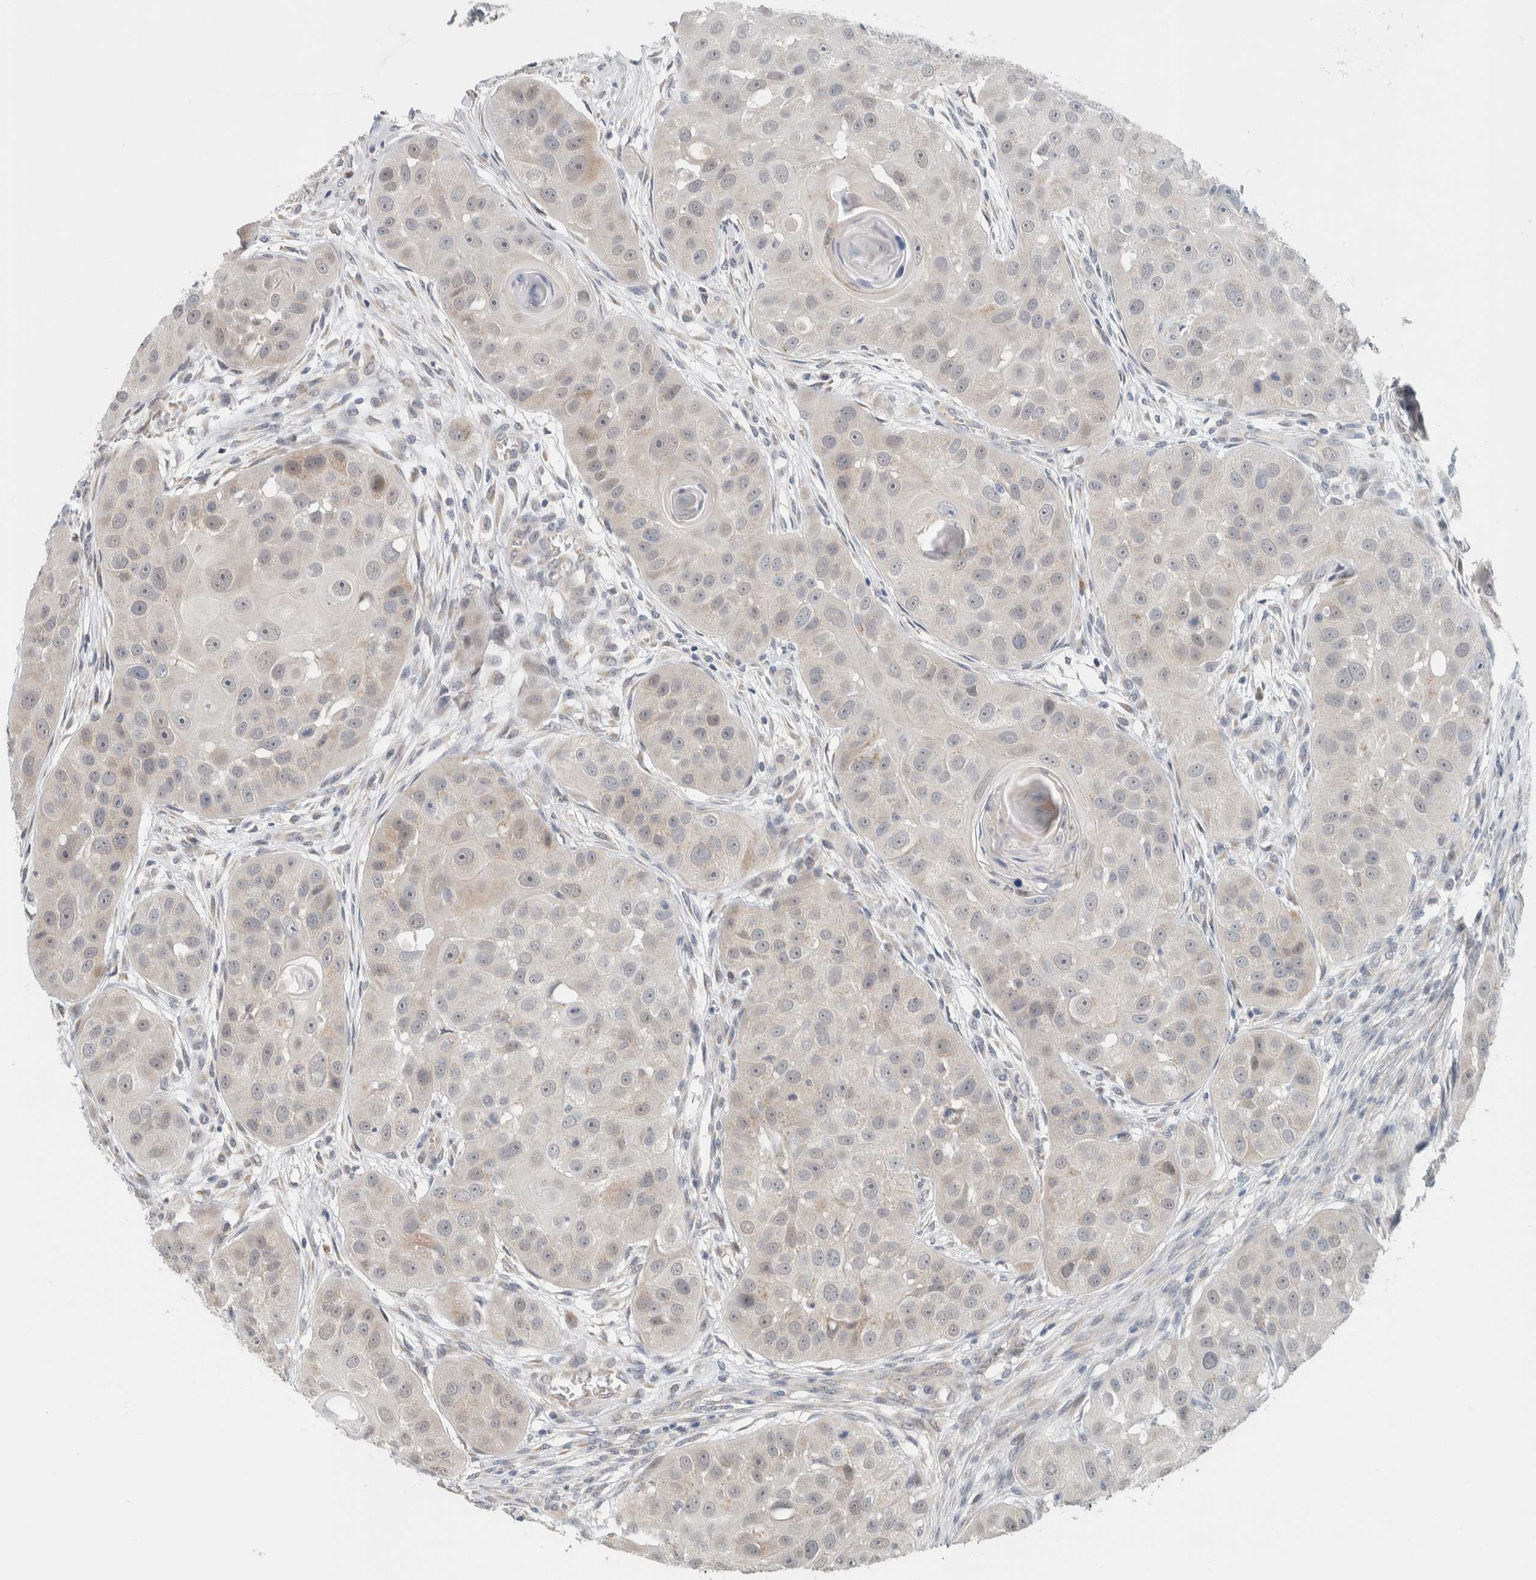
{"staining": {"intensity": "negative", "quantity": "none", "location": "none"}, "tissue": "head and neck cancer", "cell_type": "Tumor cells", "image_type": "cancer", "snomed": [{"axis": "morphology", "description": "Normal tissue, NOS"}, {"axis": "morphology", "description": "Squamous cell carcinoma, NOS"}, {"axis": "topography", "description": "Skeletal muscle"}, {"axis": "topography", "description": "Head-Neck"}], "caption": "Tumor cells are negative for brown protein staining in head and neck squamous cell carcinoma.", "gene": "CRAT", "patient": {"sex": "male", "age": 51}}